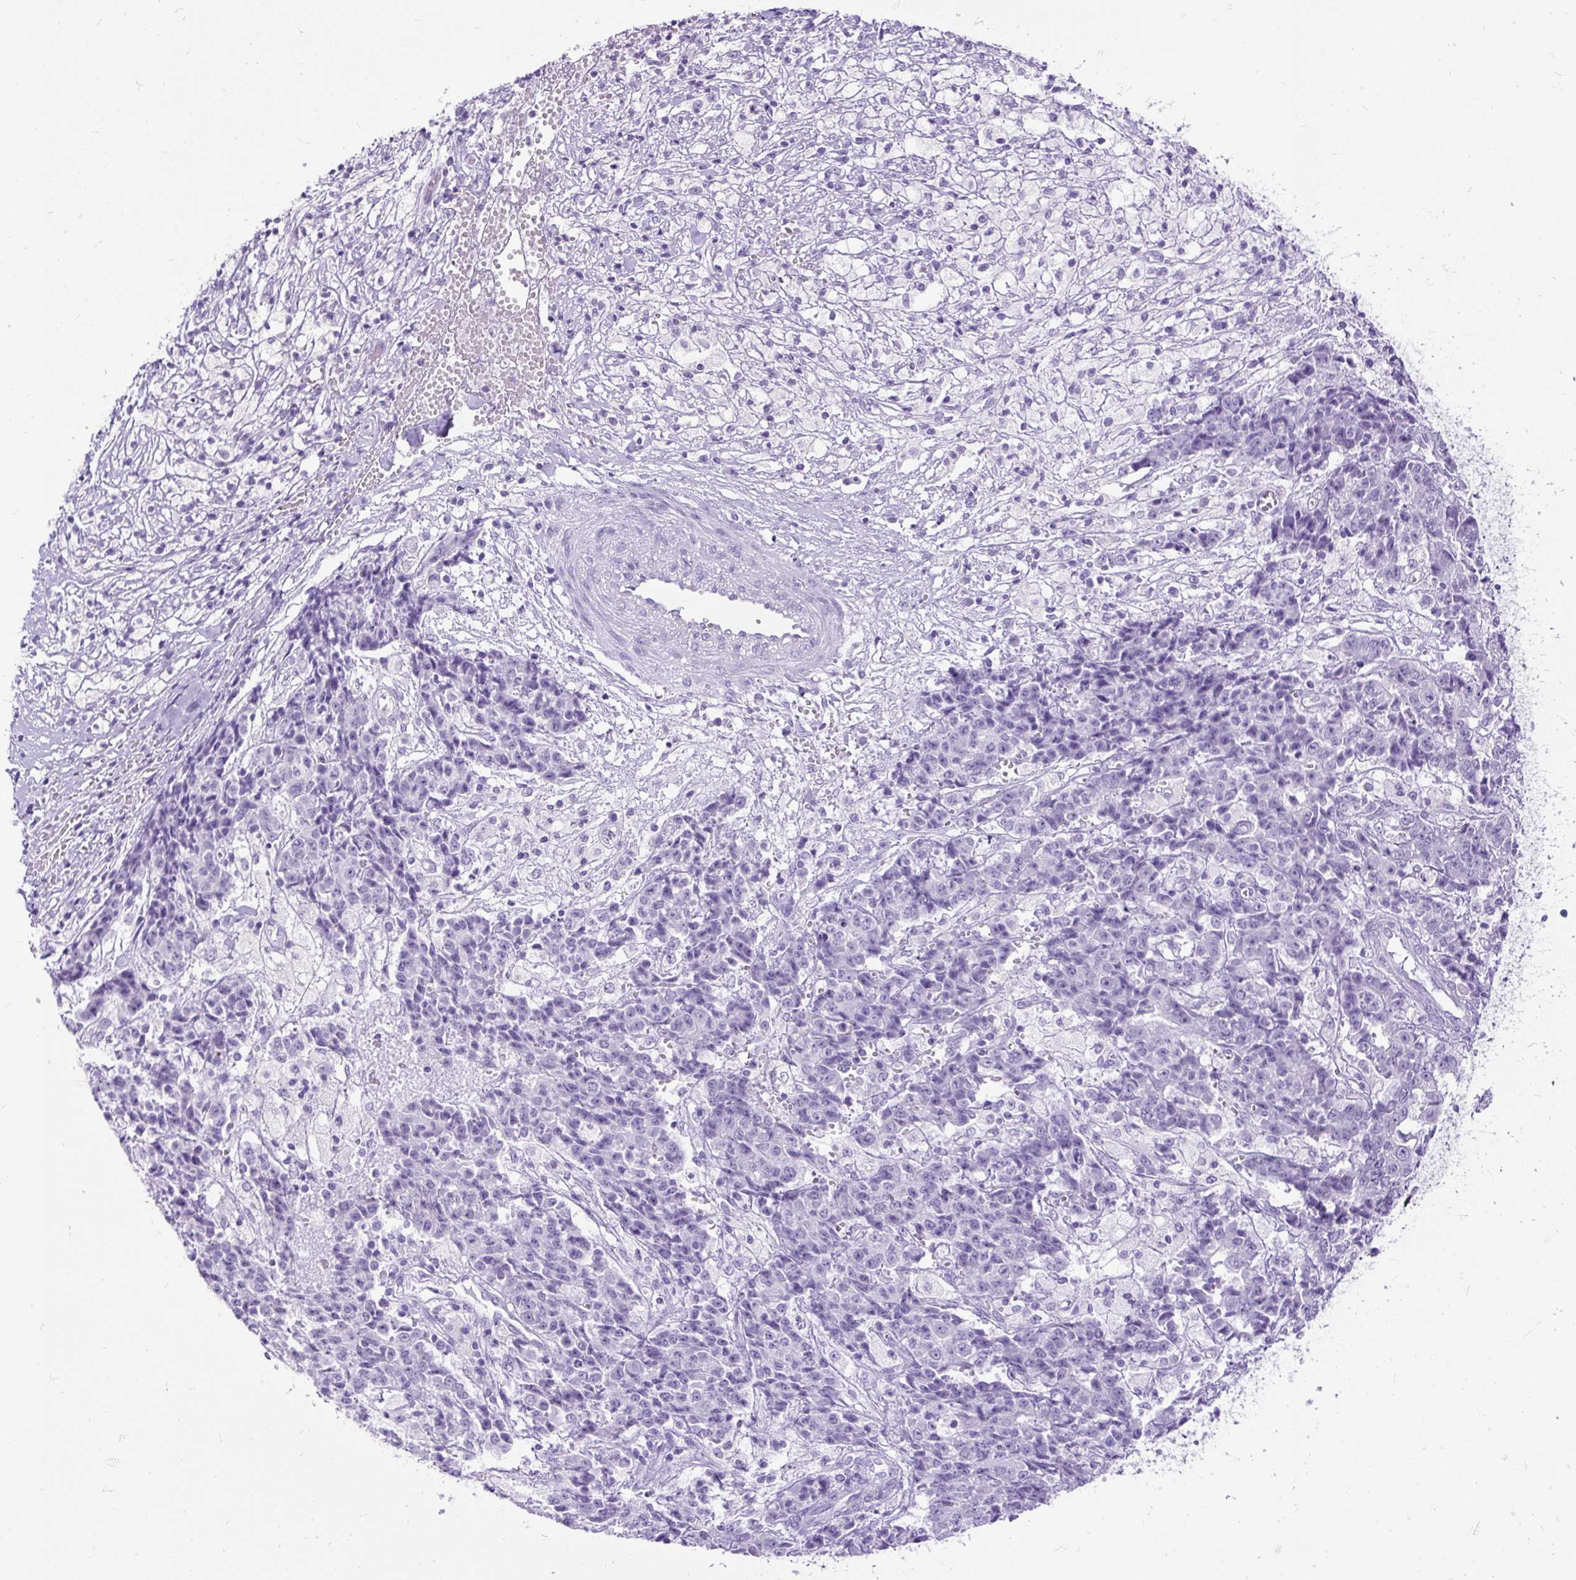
{"staining": {"intensity": "negative", "quantity": "none", "location": "none"}, "tissue": "ovarian cancer", "cell_type": "Tumor cells", "image_type": "cancer", "snomed": [{"axis": "morphology", "description": "Carcinoma, endometroid"}, {"axis": "topography", "description": "Ovary"}], "caption": "Immunohistochemistry (IHC) histopathology image of neoplastic tissue: human ovarian endometroid carcinoma stained with DAB (3,3'-diaminobenzidine) shows no significant protein expression in tumor cells.", "gene": "HEY1", "patient": {"sex": "female", "age": 42}}